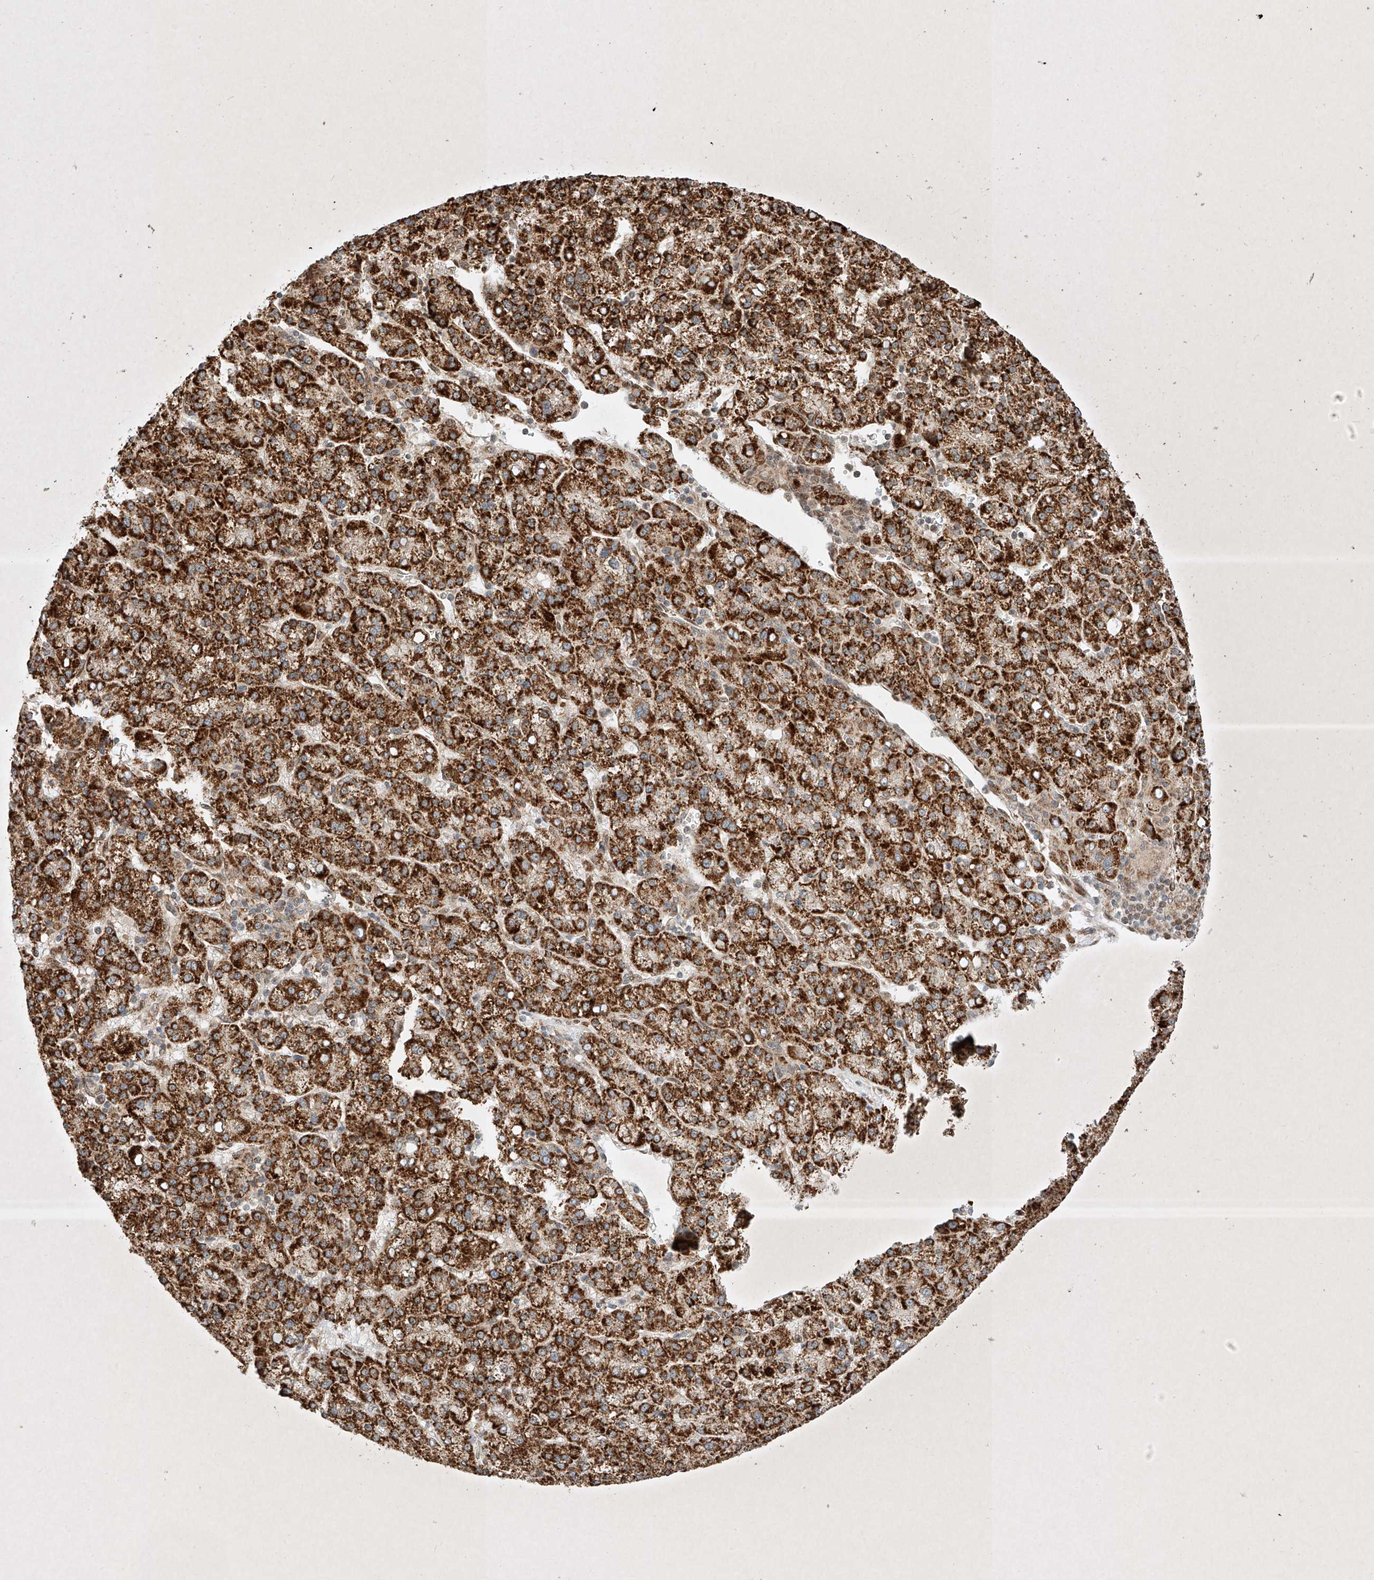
{"staining": {"intensity": "strong", "quantity": ">75%", "location": "cytoplasmic/membranous"}, "tissue": "liver cancer", "cell_type": "Tumor cells", "image_type": "cancer", "snomed": [{"axis": "morphology", "description": "Carcinoma, Hepatocellular, NOS"}, {"axis": "topography", "description": "Liver"}], "caption": "High-power microscopy captured an immunohistochemistry (IHC) image of liver hepatocellular carcinoma, revealing strong cytoplasmic/membranous expression in approximately >75% of tumor cells. (DAB IHC, brown staining for protein, blue staining for nuclei).", "gene": "EPG5", "patient": {"sex": "female", "age": 58}}